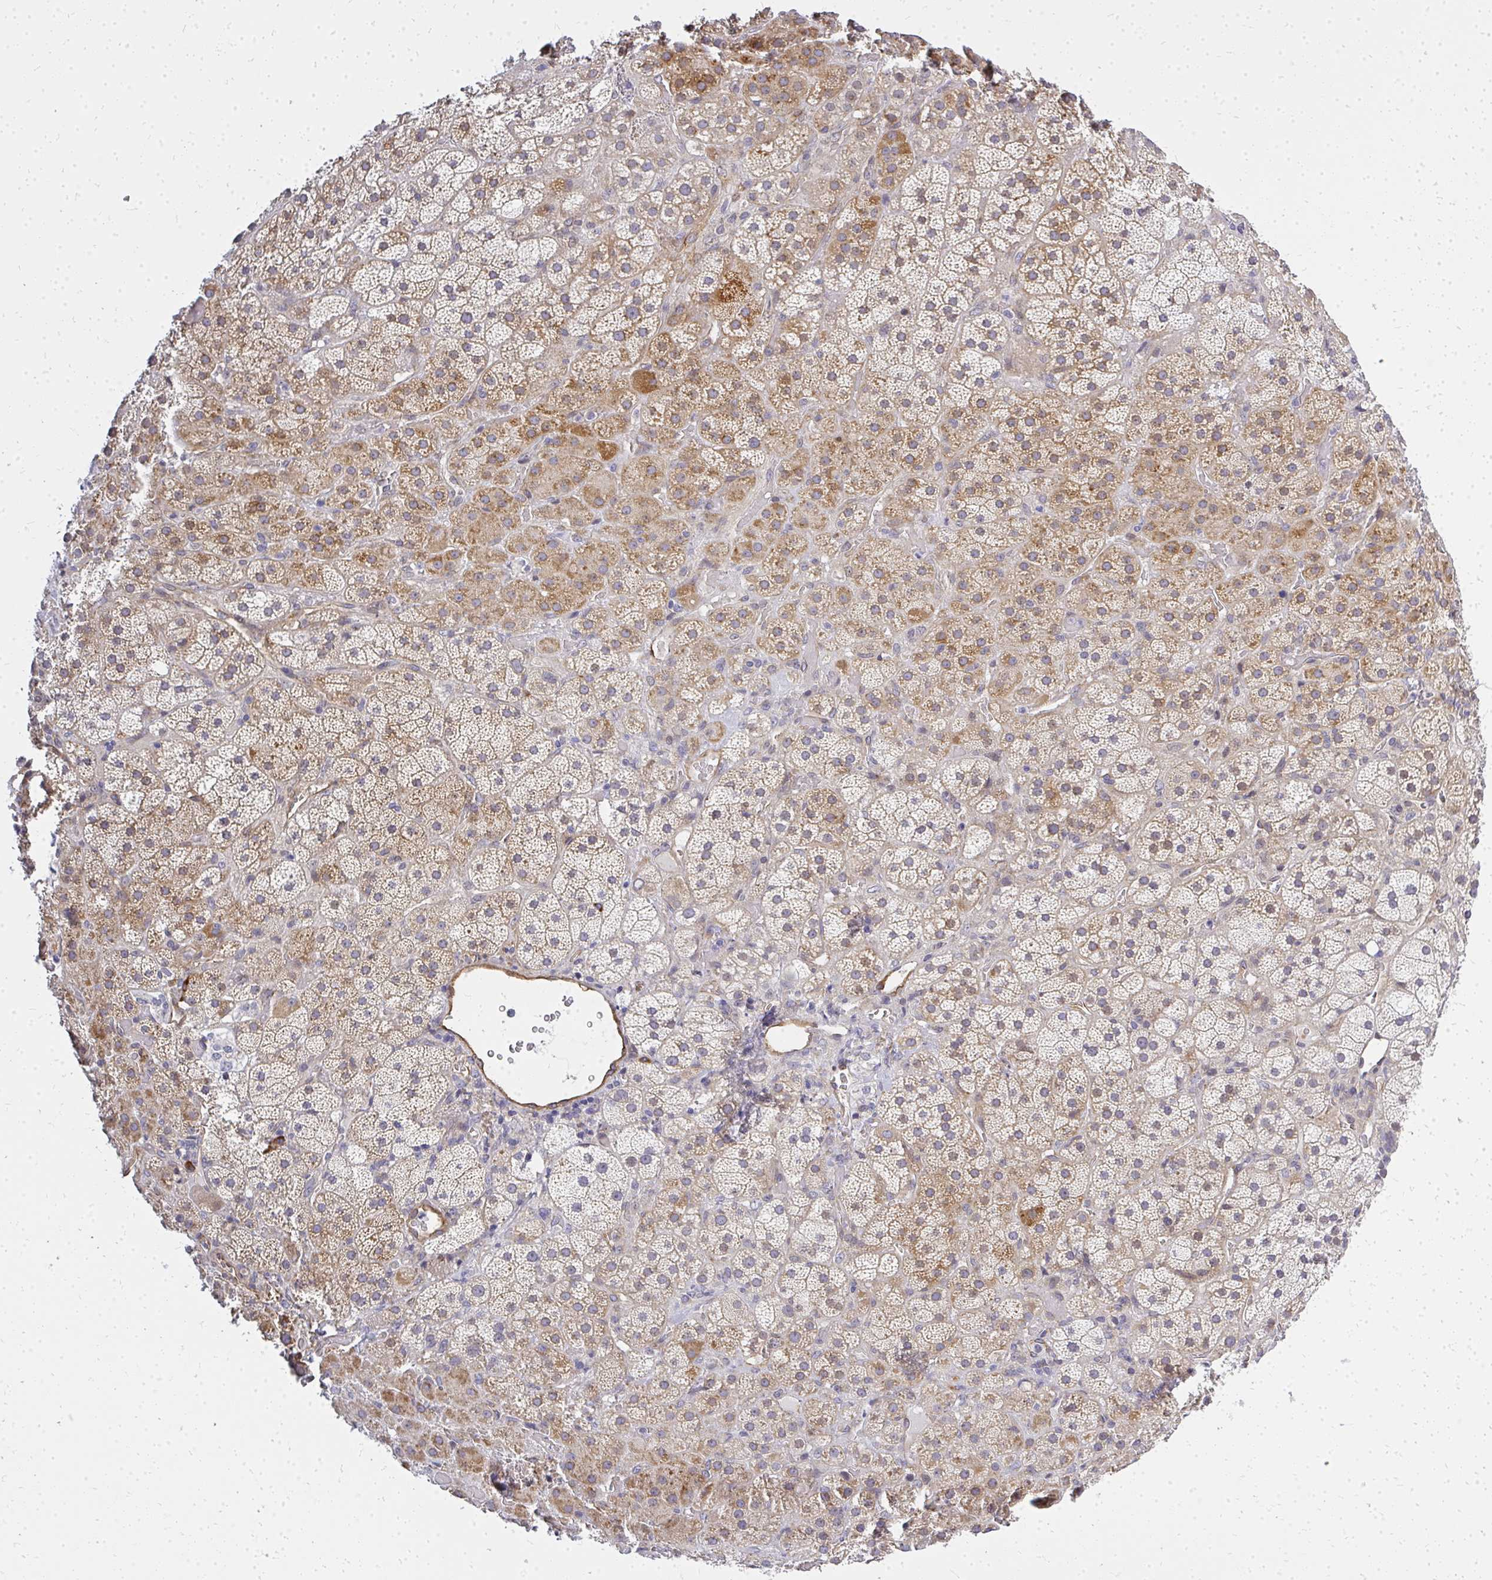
{"staining": {"intensity": "moderate", "quantity": "25%-75%", "location": "cytoplasmic/membranous"}, "tissue": "adrenal gland", "cell_type": "Glandular cells", "image_type": "normal", "snomed": [{"axis": "morphology", "description": "Normal tissue, NOS"}, {"axis": "topography", "description": "Adrenal gland"}], "caption": "High-power microscopy captured an immunohistochemistry (IHC) micrograph of benign adrenal gland, revealing moderate cytoplasmic/membranous expression in approximately 25%-75% of glandular cells.", "gene": "ENSG00000258472", "patient": {"sex": "male", "age": 57}}